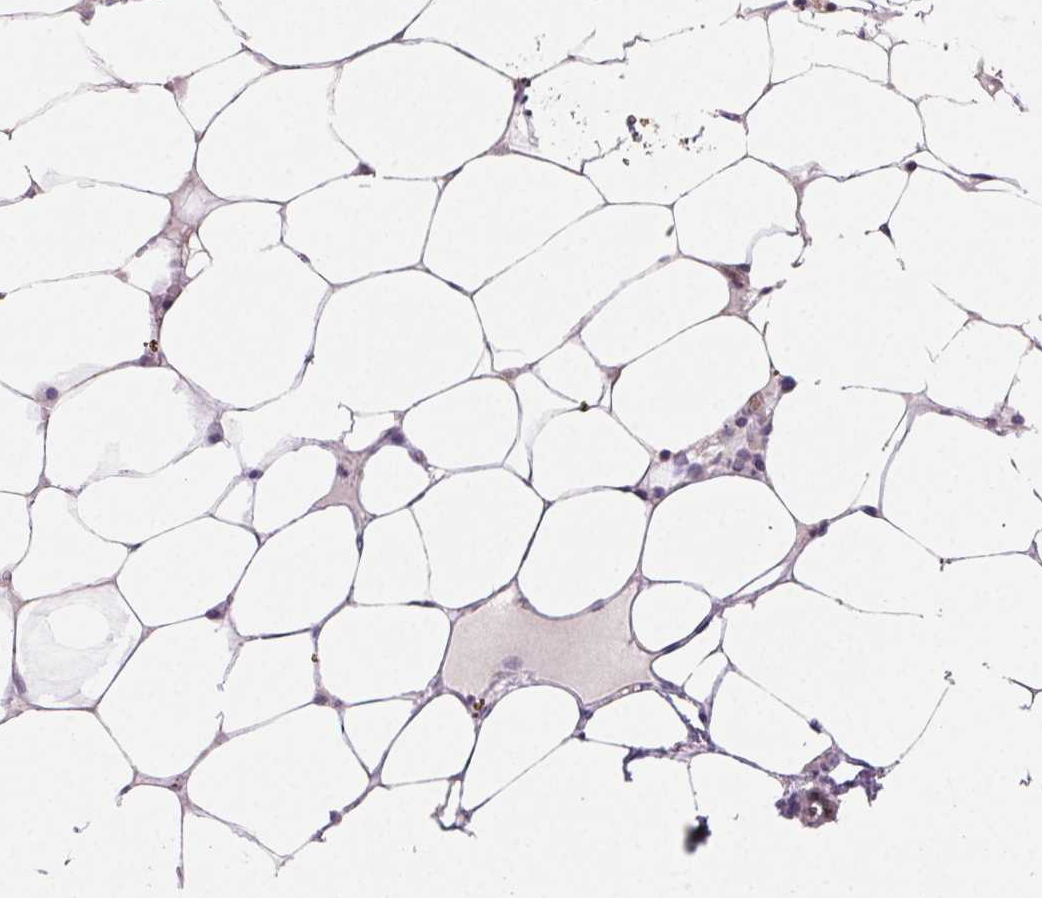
{"staining": {"intensity": "negative", "quantity": "none", "location": "none"}, "tissue": "bone marrow", "cell_type": "Hematopoietic cells", "image_type": "normal", "snomed": [{"axis": "morphology", "description": "Normal tissue, NOS"}, {"axis": "topography", "description": "Bone marrow"}], "caption": "Immunohistochemistry micrograph of benign bone marrow stained for a protein (brown), which displays no expression in hematopoietic cells.", "gene": "GBP1", "patient": {"sex": "male", "age": 64}}